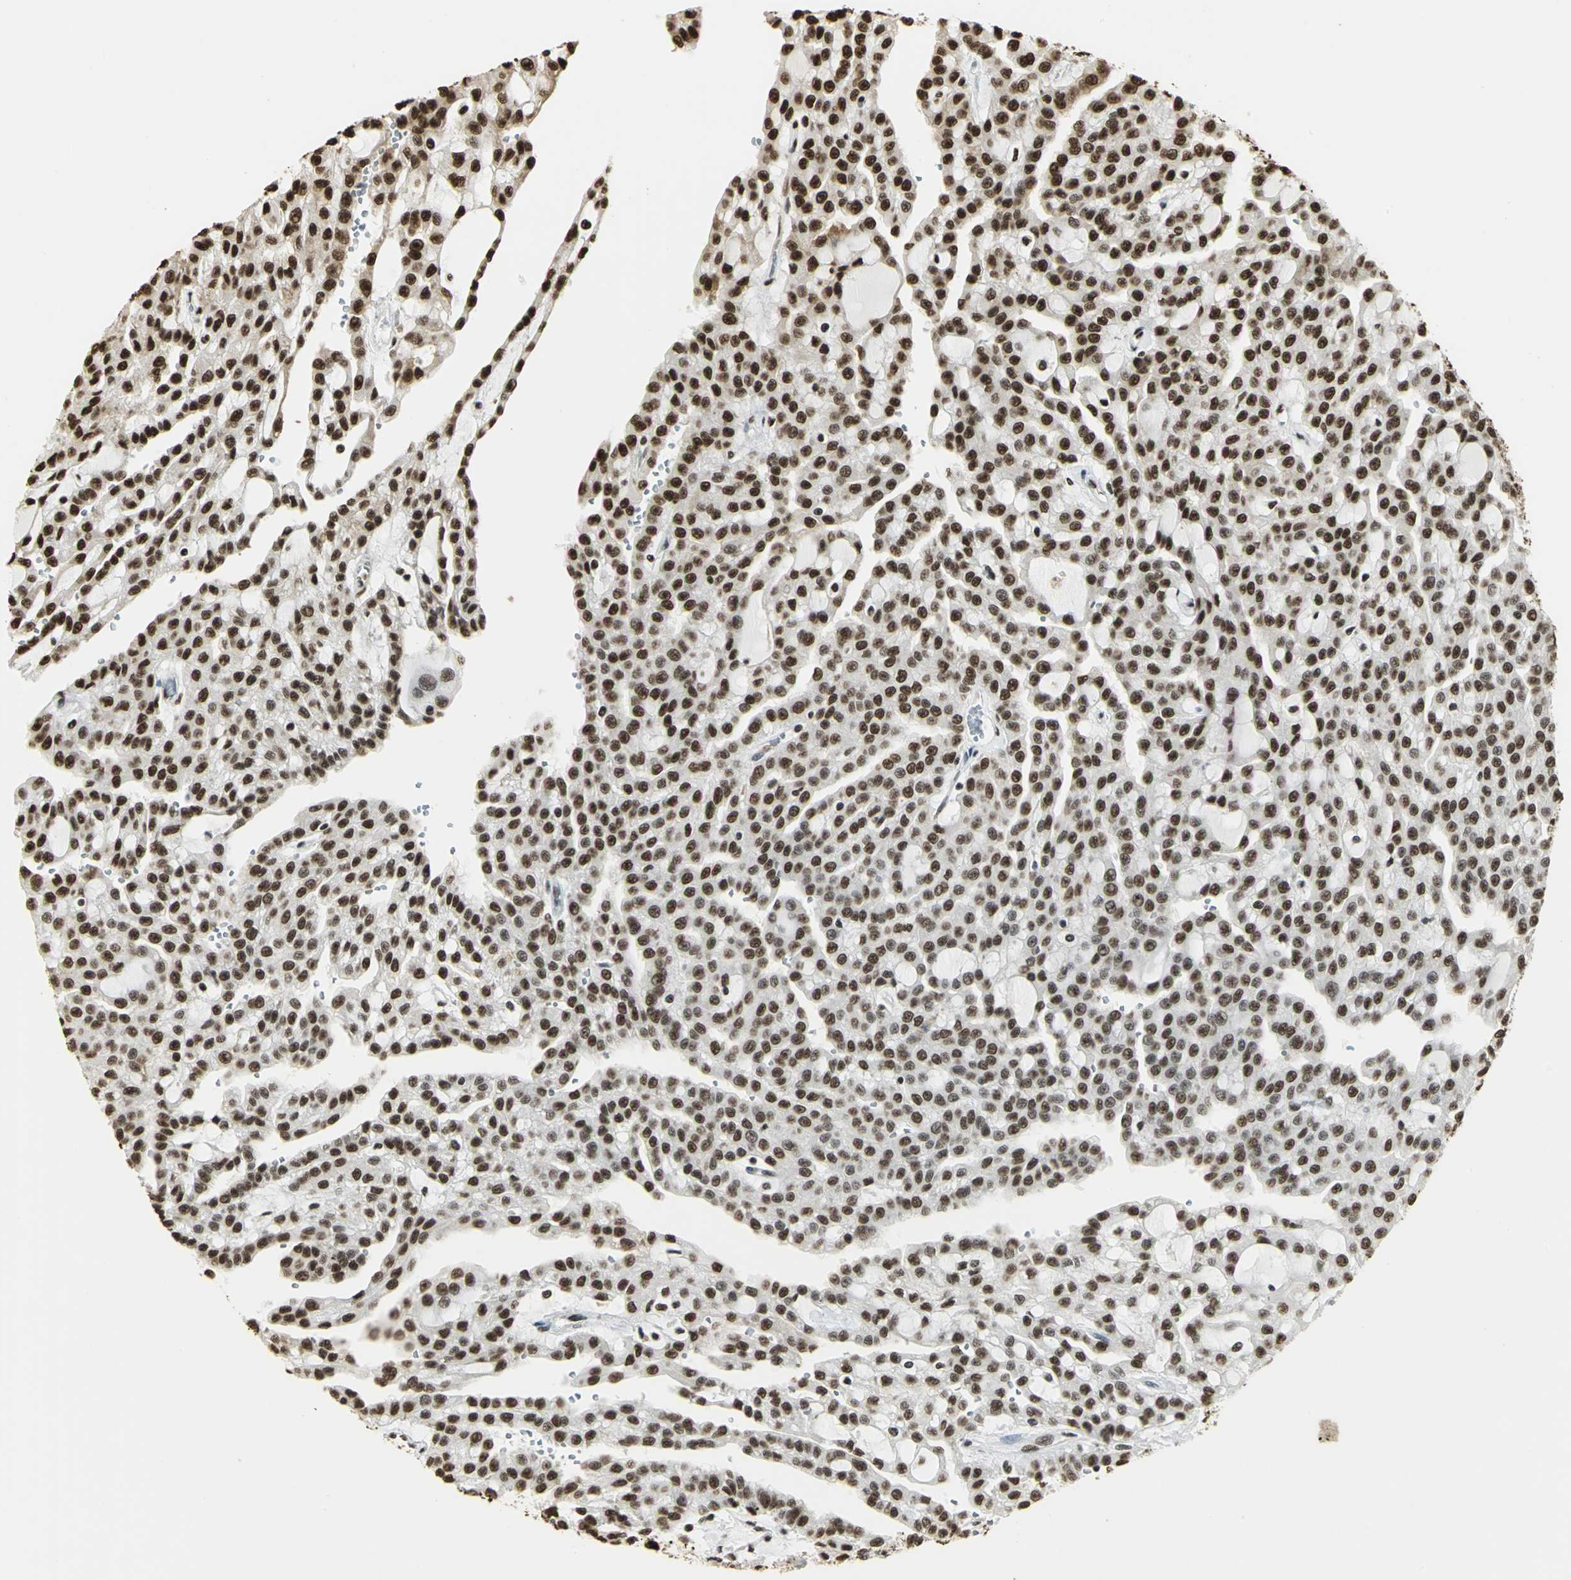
{"staining": {"intensity": "strong", "quantity": ">75%", "location": "cytoplasmic/membranous,nuclear"}, "tissue": "renal cancer", "cell_type": "Tumor cells", "image_type": "cancer", "snomed": [{"axis": "morphology", "description": "Adenocarcinoma, NOS"}, {"axis": "topography", "description": "Kidney"}], "caption": "Immunohistochemical staining of human adenocarcinoma (renal) exhibits strong cytoplasmic/membranous and nuclear protein expression in about >75% of tumor cells. The staining is performed using DAB brown chromogen to label protein expression. The nuclei are counter-stained blue using hematoxylin.", "gene": "SET", "patient": {"sex": "male", "age": 63}}